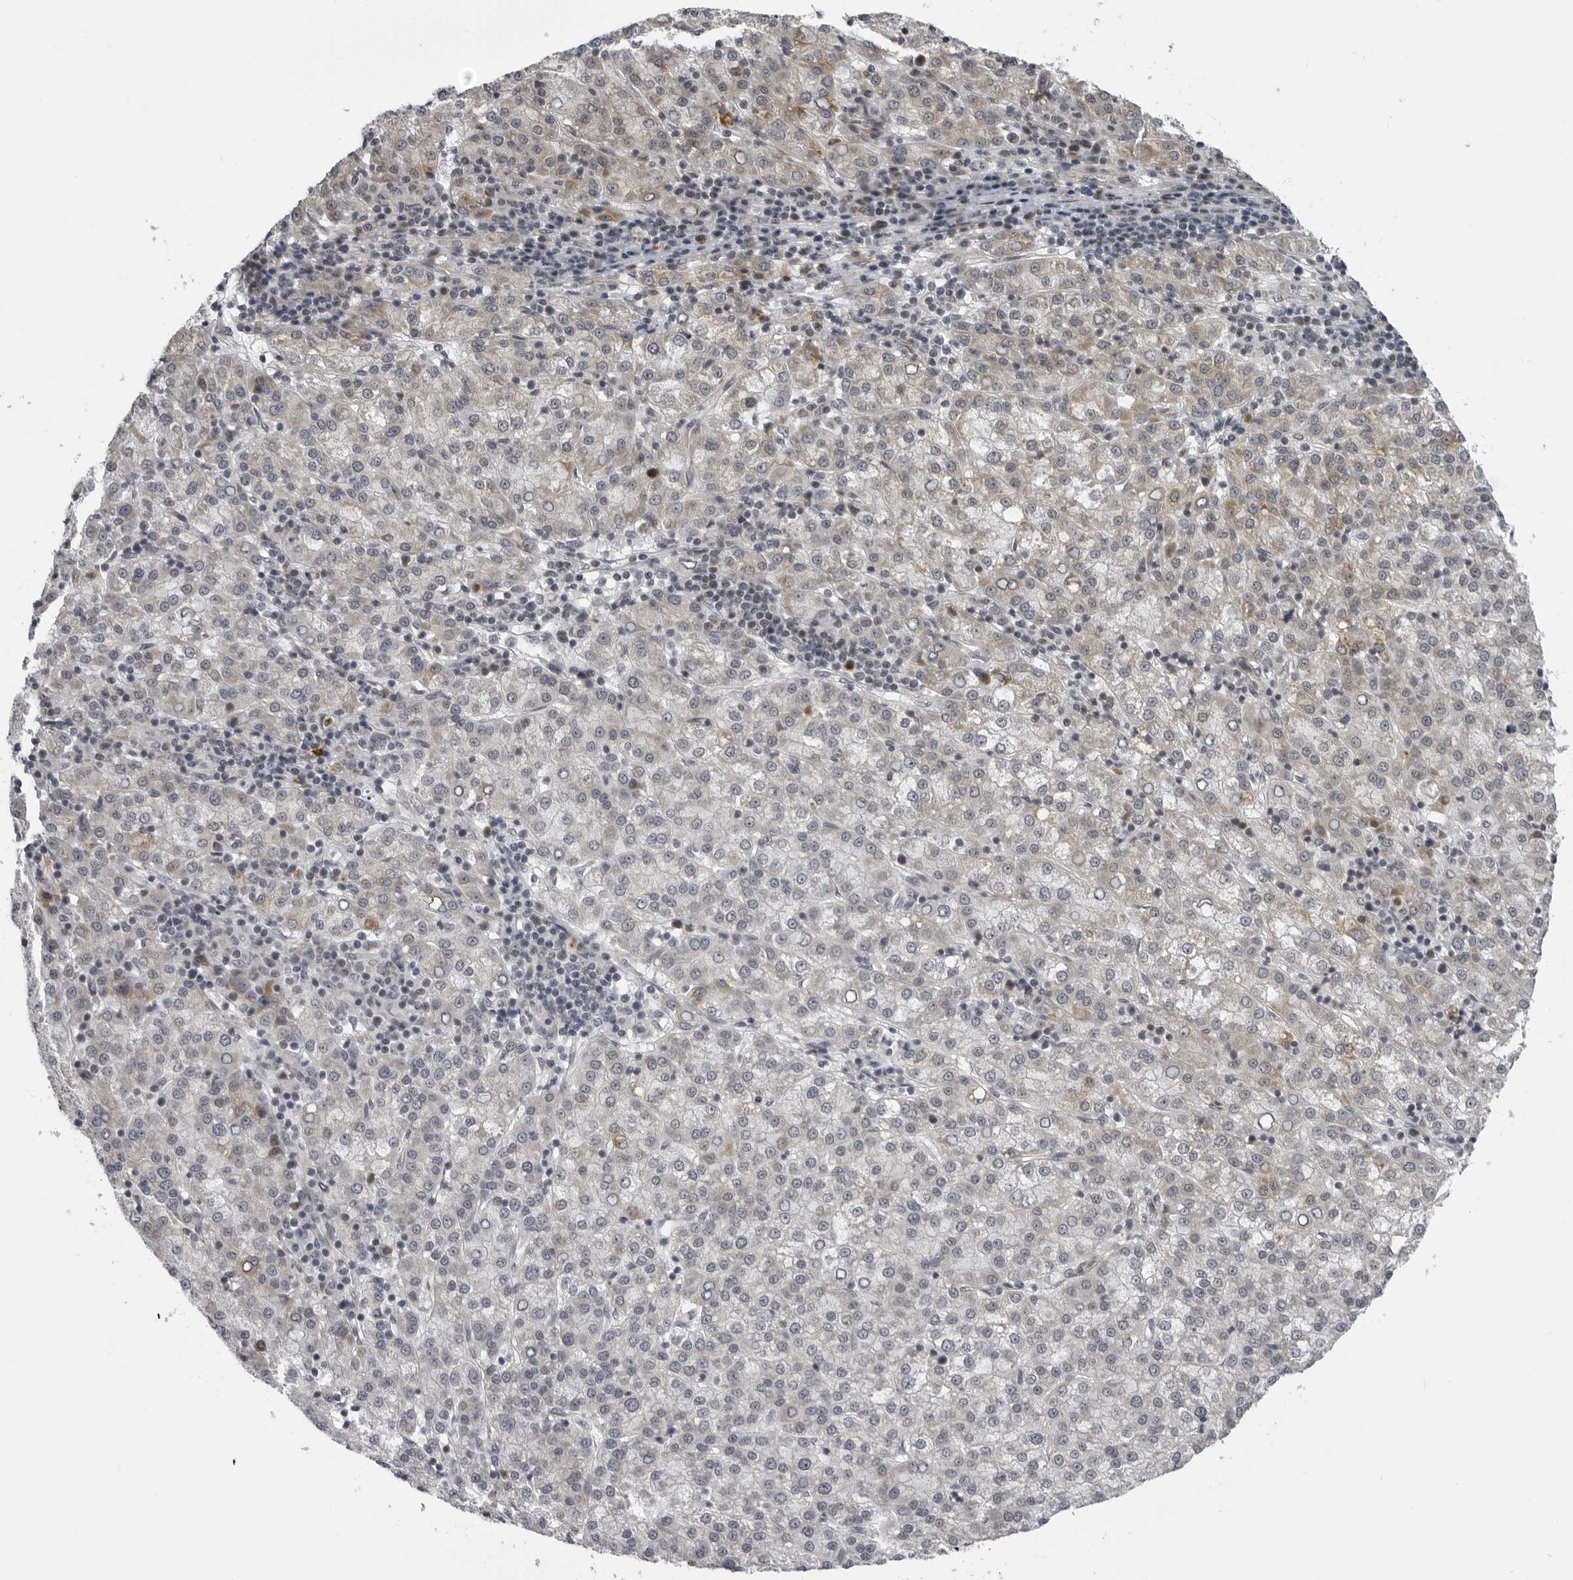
{"staining": {"intensity": "moderate", "quantity": "<25%", "location": "cytoplasmic/membranous"}, "tissue": "liver cancer", "cell_type": "Tumor cells", "image_type": "cancer", "snomed": [{"axis": "morphology", "description": "Carcinoma, Hepatocellular, NOS"}, {"axis": "topography", "description": "Liver"}], "caption": "This micrograph demonstrates liver cancer (hepatocellular carcinoma) stained with immunohistochemistry (IHC) to label a protein in brown. The cytoplasmic/membranous of tumor cells show moderate positivity for the protein. Nuclei are counter-stained blue.", "gene": "RTCA", "patient": {"sex": "female", "age": 58}}